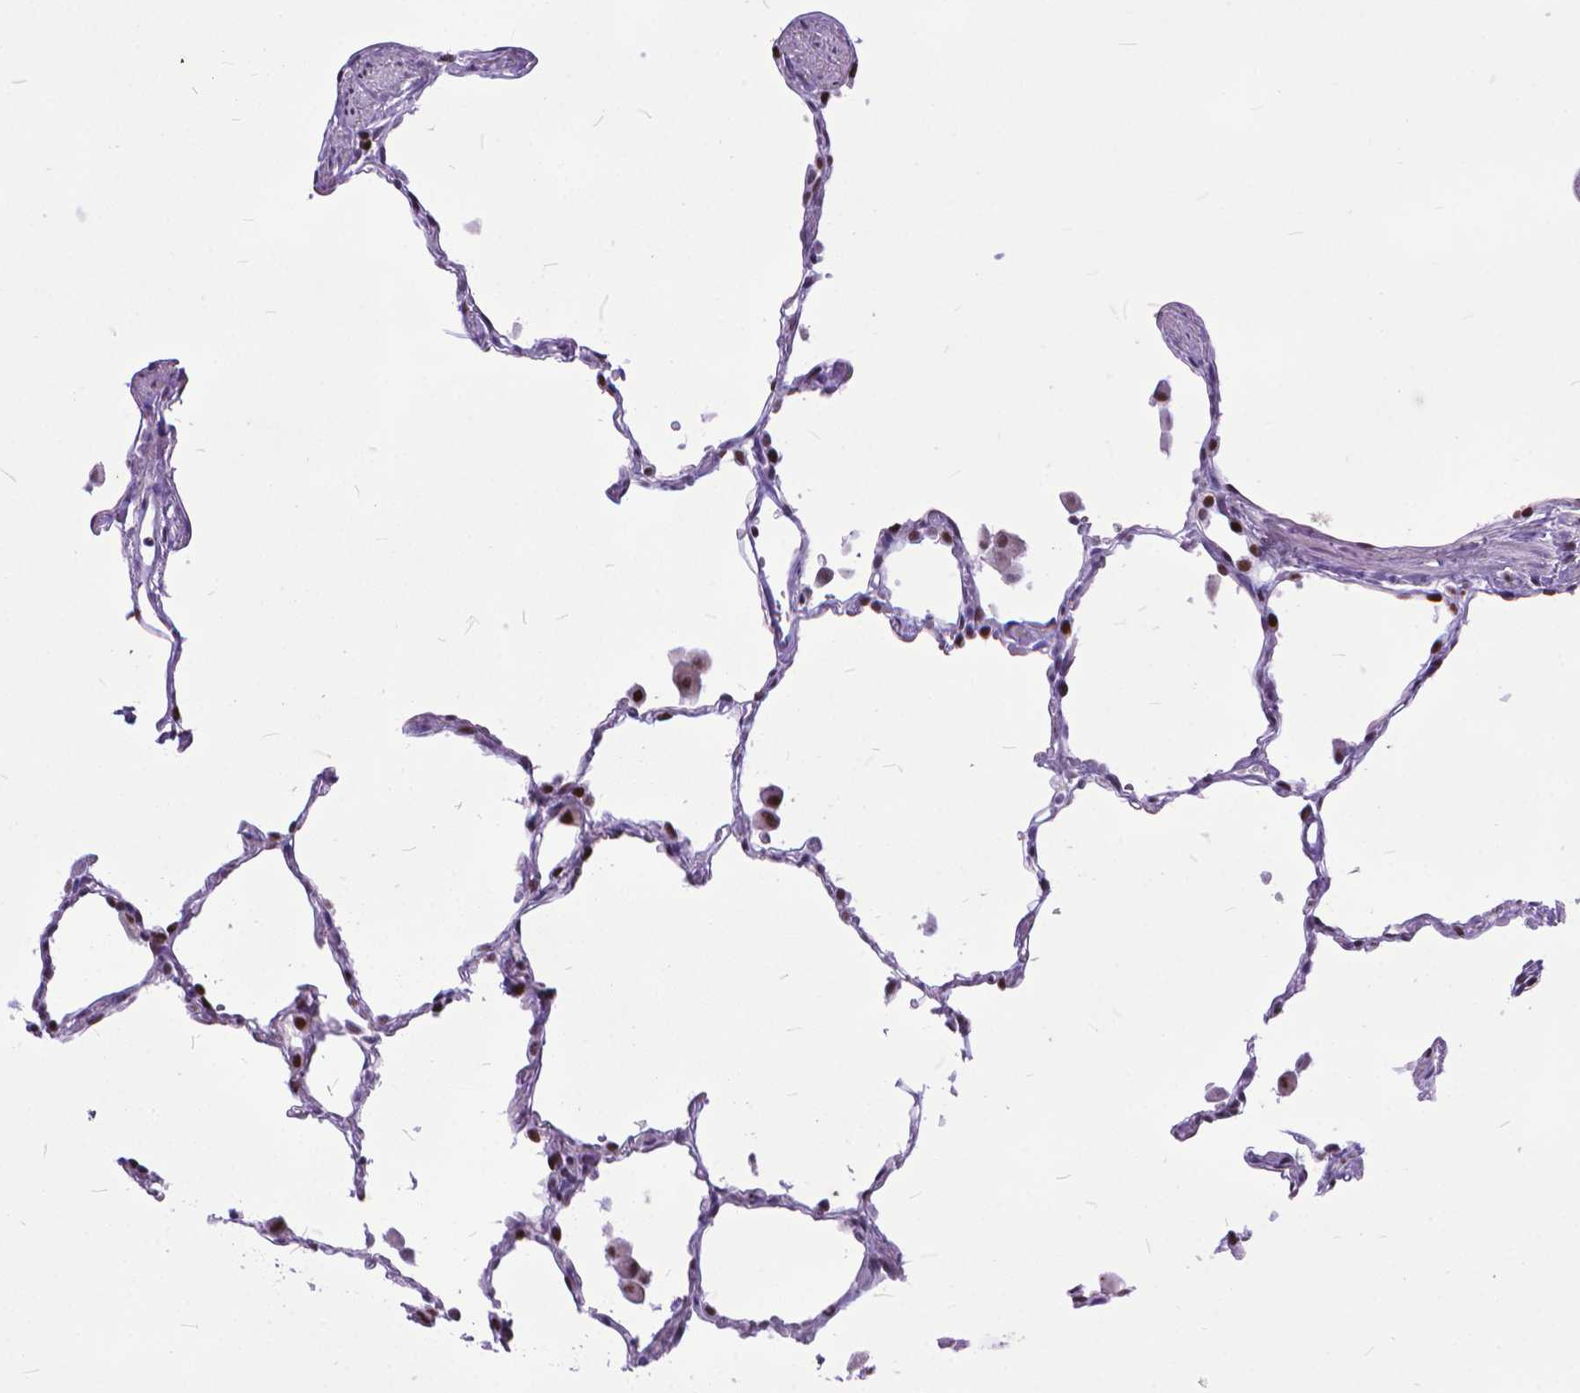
{"staining": {"intensity": "moderate", "quantity": "<25%", "location": "nuclear"}, "tissue": "lung", "cell_type": "Alveolar cells", "image_type": "normal", "snomed": [{"axis": "morphology", "description": "Normal tissue, NOS"}, {"axis": "topography", "description": "Lung"}], "caption": "High-power microscopy captured an immunohistochemistry micrograph of normal lung, revealing moderate nuclear positivity in about <25% of alveolar cells.", "gene": "POLE4", "patient": {"sex": "female", "age": 47}}